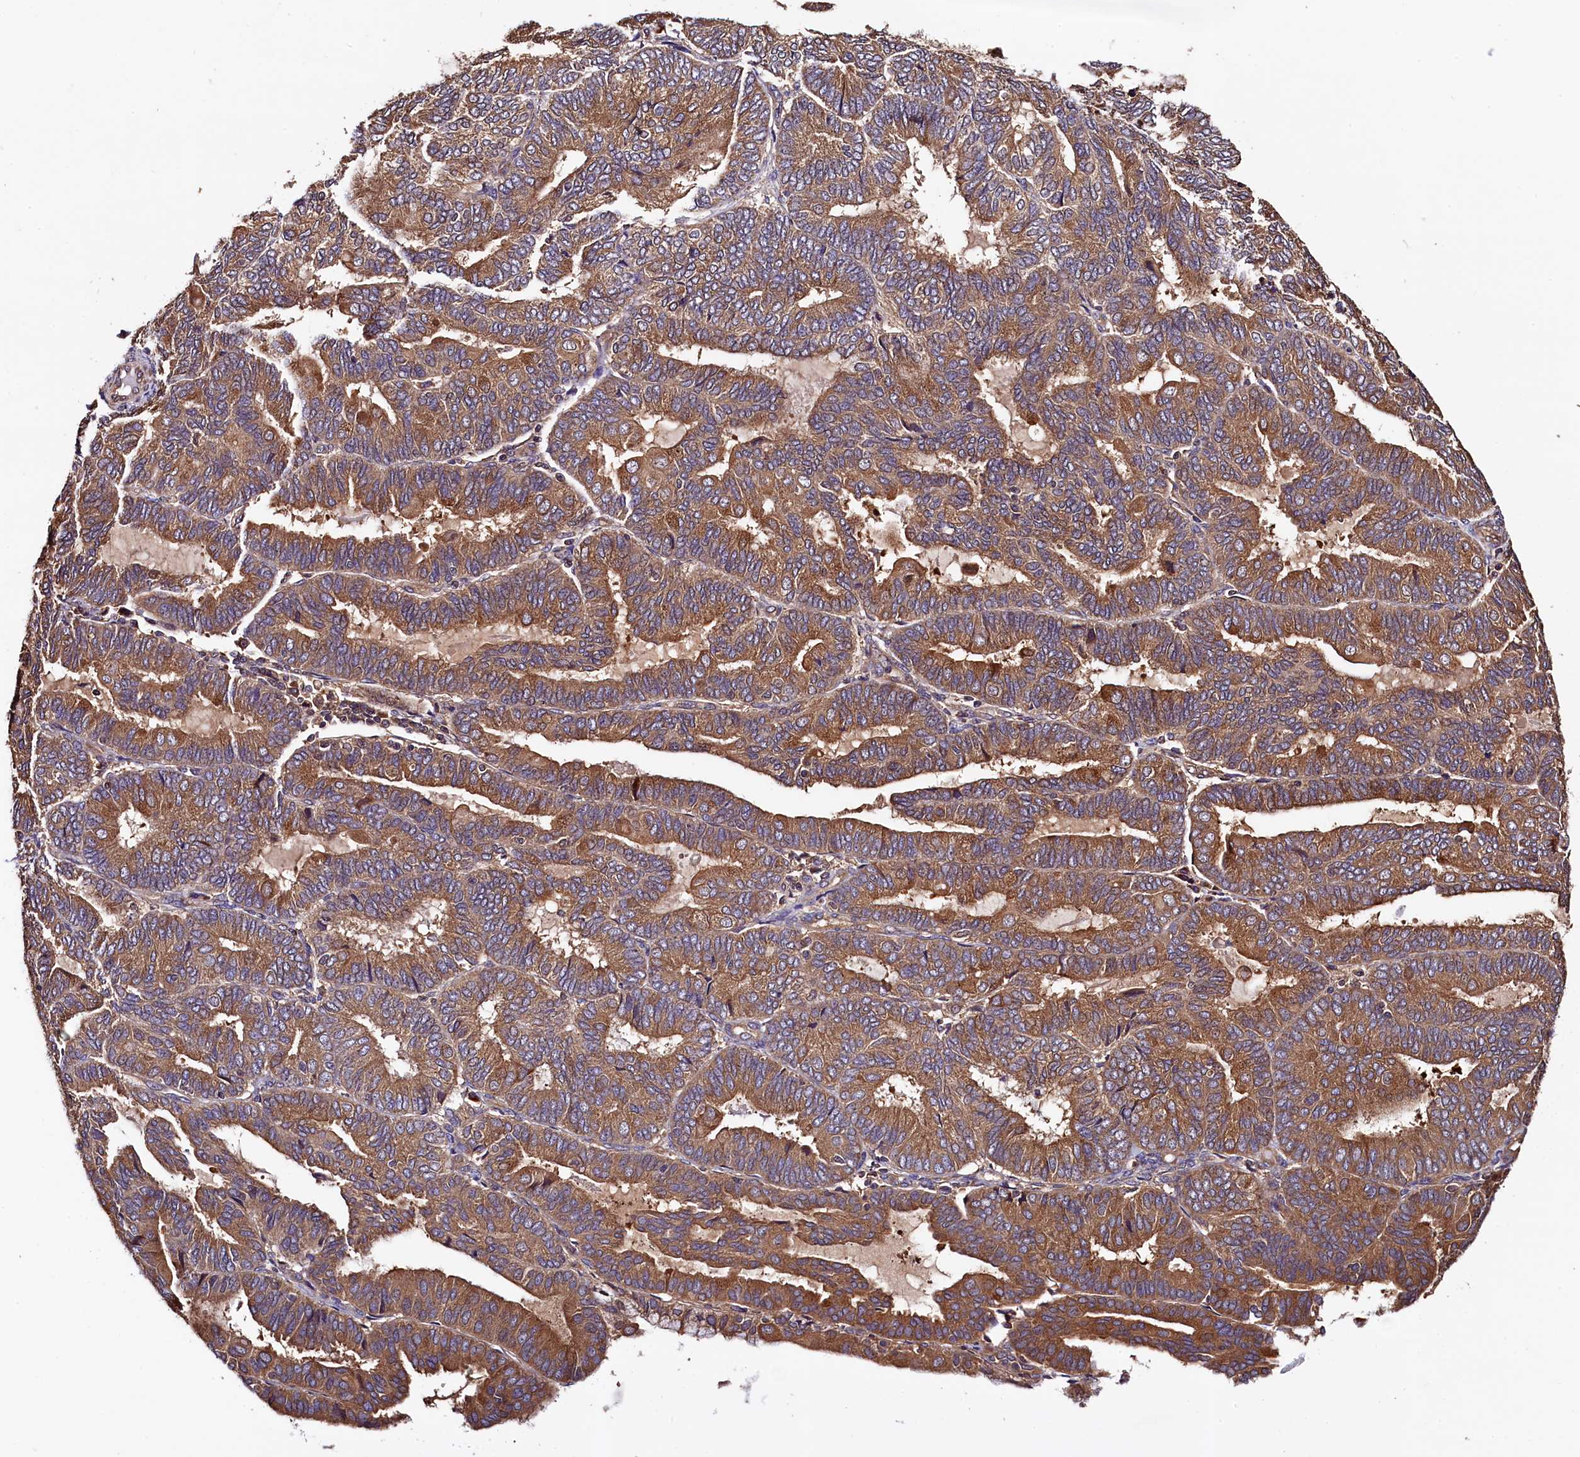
{"staining": {"intensity": "moderate", "quantity": ">75%", "location": "cytoplasmic/membranous"}, "tissue": "endometrial cancer", "cell_type": "Tumor cells", "image_type": "cancer", "snomed": [{"axis": "morphology", "description": "Adenocarcinoma, NOS"}, {"axis": "topography", "description": "Endometrium"}], "caption": "Adenocarcinoma (endometrial) stained with immunohistochemistry (IHC) shows moderate cytoplasmic/membranous staining in about >75% of tumor cells.", "gene": "KLC2", "patient": {"sex": "female", "age": 81}}